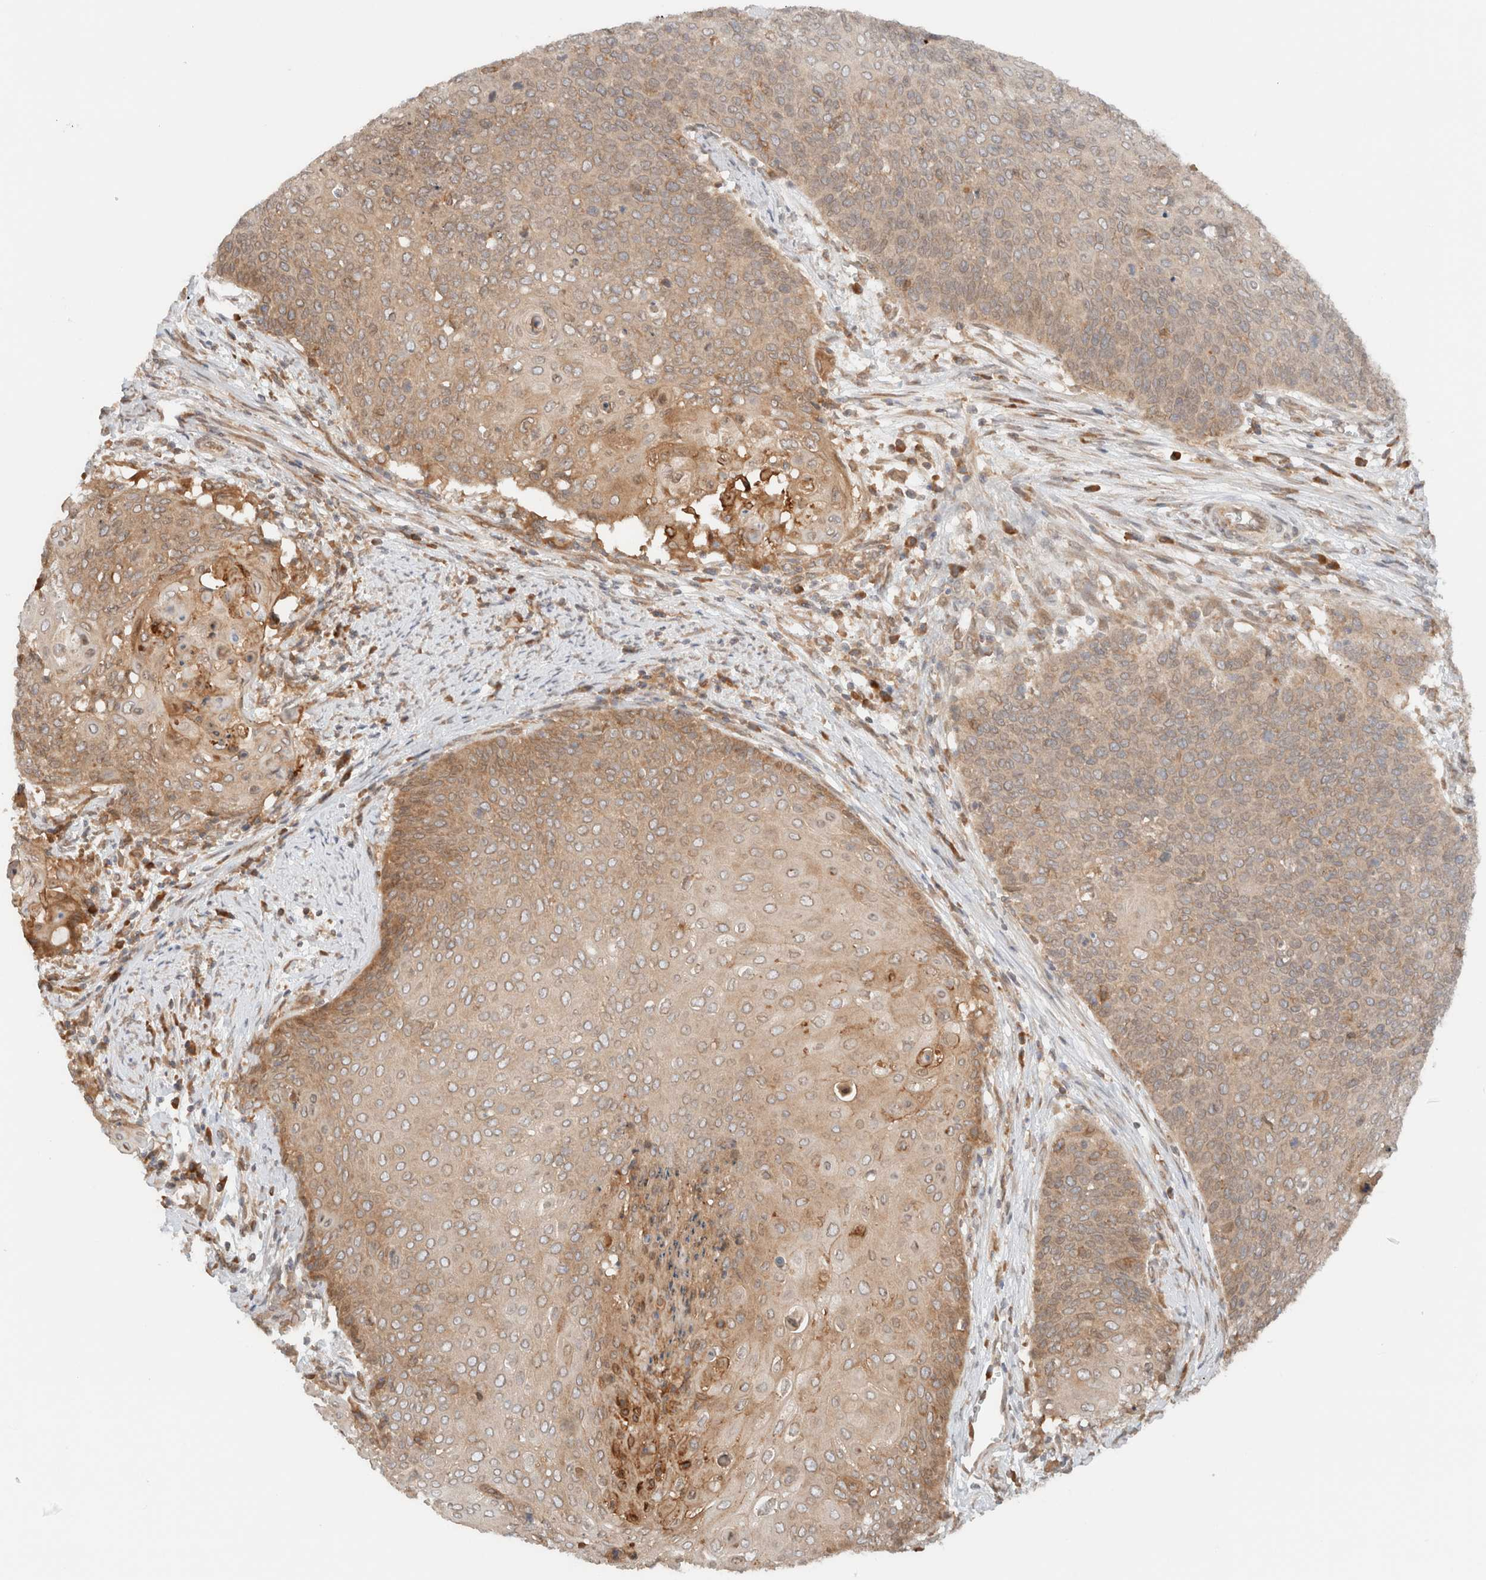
{"staining": {"intensity": "weak", "quantity": ">75%", "location": "cytoplasmic/membranous"}, "tissue": "cervical cancer", "cell_type": "Tumor cells", "image_type": "cancer", "snomed": [{"axis": "morphology", "description": "Squamous cell carcinoma, NOS"}, {"axis": "topography", "description": "Cervix"}], "caption": "DAB immunohistochemical staining of human cervical cancer (squamous cell carcinoma) demonstrates weak cytoplasmic/membranous protein positivity in approximately >75% of tumor cells. (DAB IHC with brightfield microscopy, high magnification).", "gene": "ARFGEF2", "patient": {"sex": "female", "age": 39}}